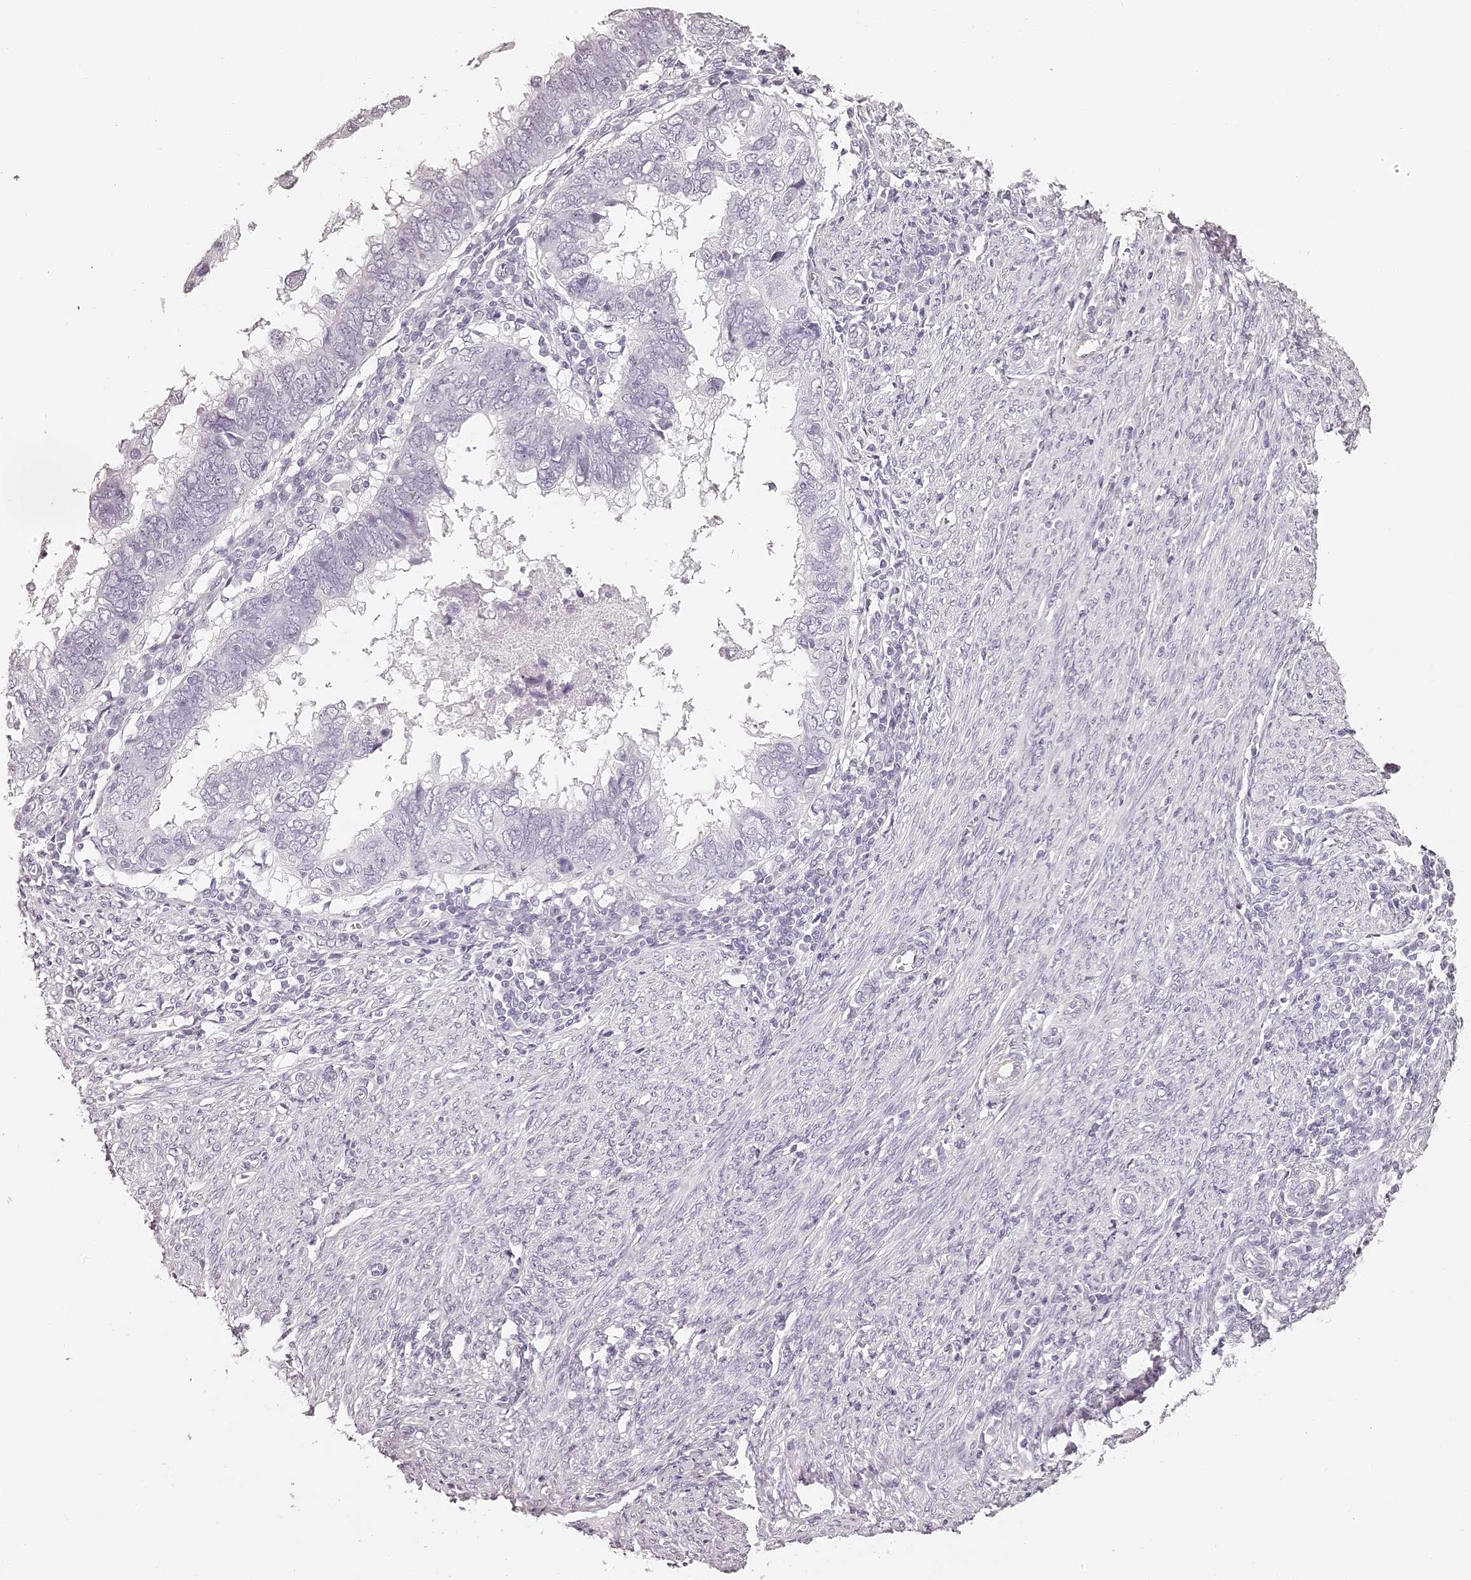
{"staining": {"intensity": "negative", "quantity": "none", "location": "none"}, "tissue": "endometrial cancer", "cell_type": "Tumor cells", "image_type": "cancer", "snomed": [{"axis": "morphology", "description": "Adenocarcinoma, NOS"}, {"axis": "topography", "description": "Uterus"}], "caption": "Immunohistochemistry (IHC) of endometrial adenocarcinoma reveals no positivity in tumor cells.", "gene": "ELAPOR1", "patient": {"sex": "female", "age": 77}}